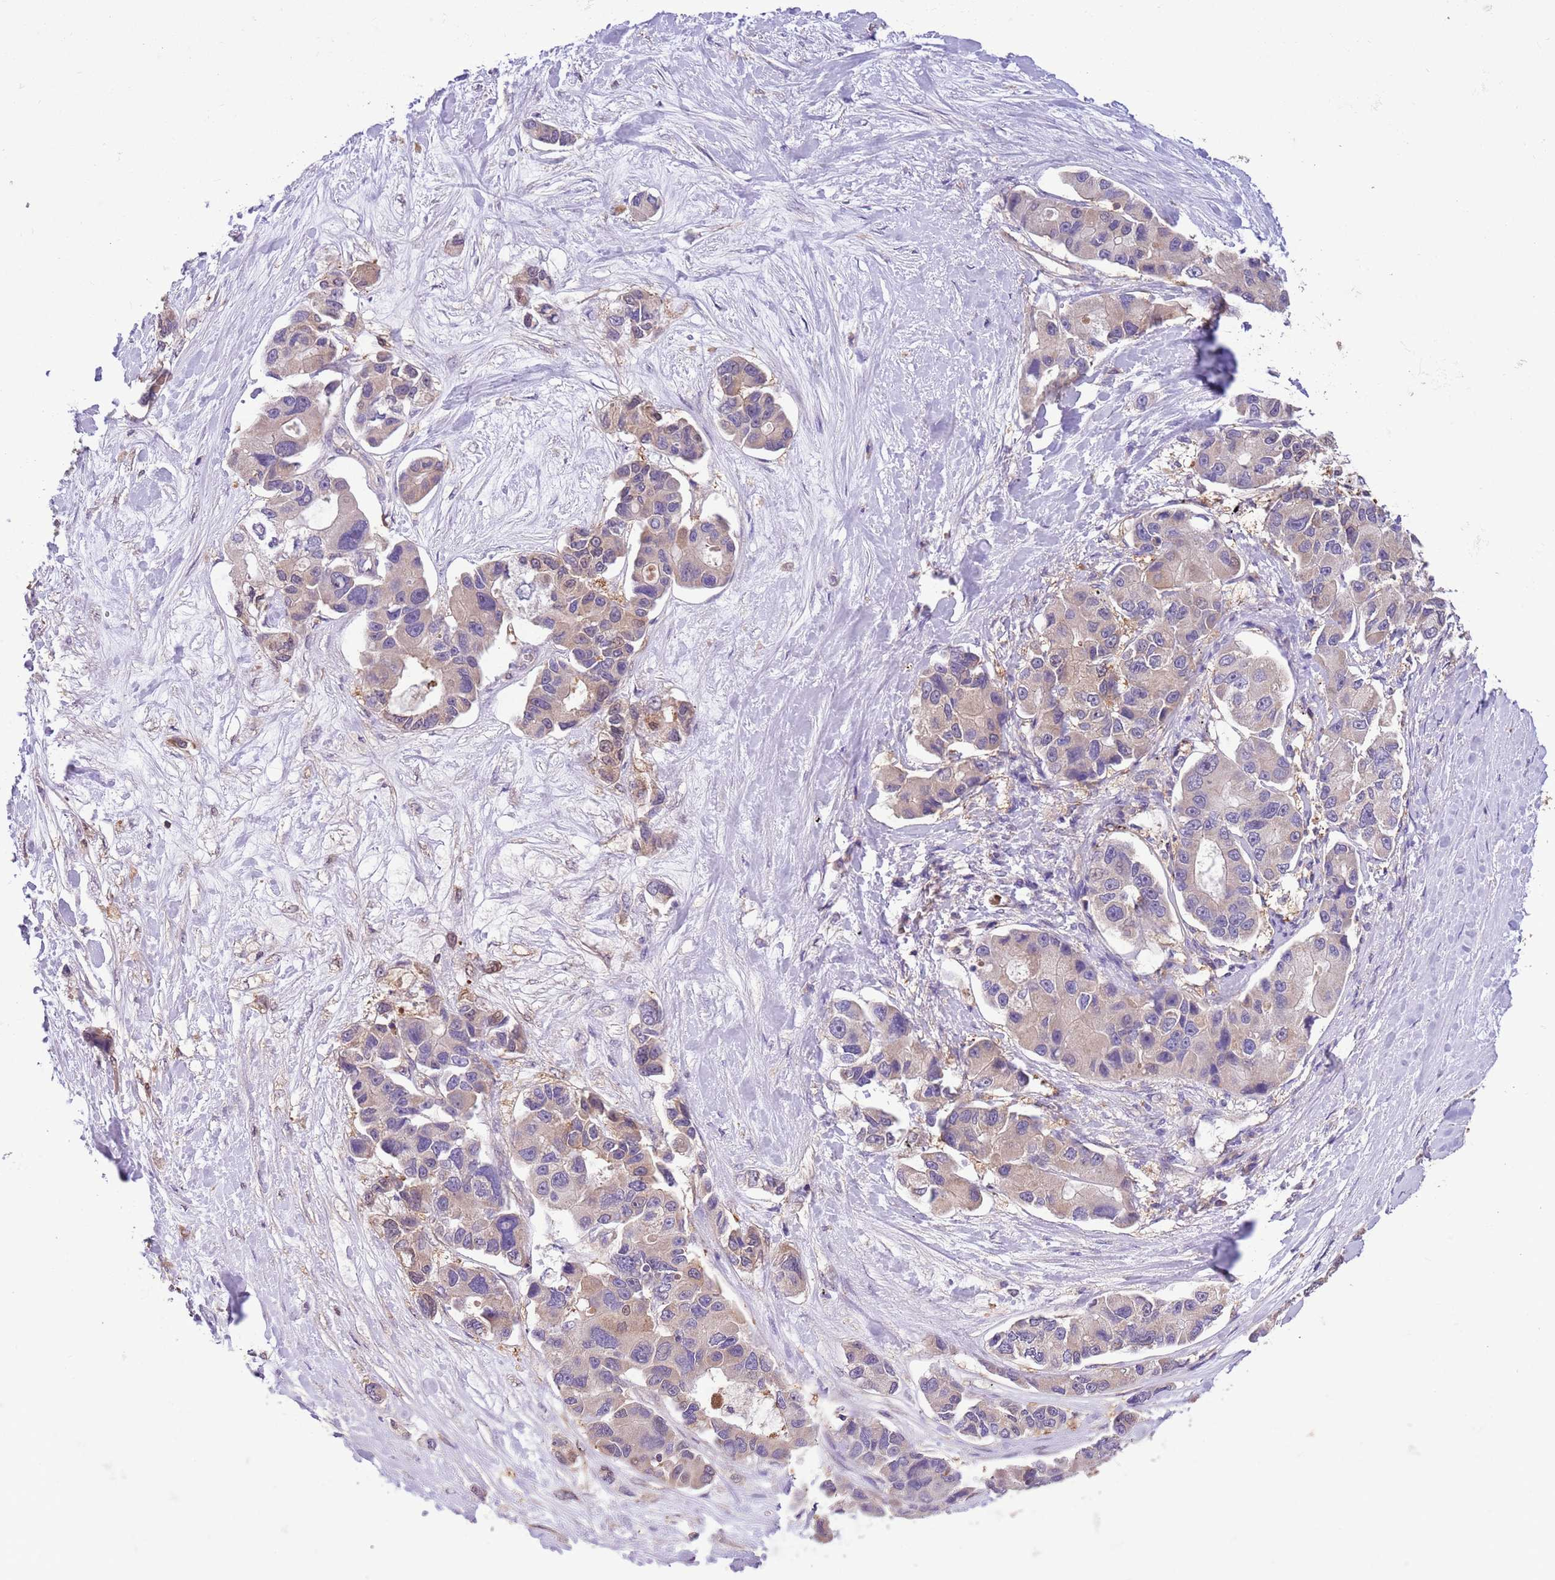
{"staining": {"intensity": "weak", "quantity": "25%-75%", "location": "cytoplasmic/membranous"}, "tissue": "lung cancer", "cell_type": "Tumor cells", "image_type": "cancer", "snomed": [{"axis": "morphology", "description": "Adenocarcinoma, NOS"}, {"axis": "topography", "description": "Lung"}], "caption": "An image of human lung cancer stained for a protein exhibits weak cytoplasmic/membranous brown staining in tumor cells.", "gene": "FAM89B", "patient": {"sex": "female", "age": 54}}